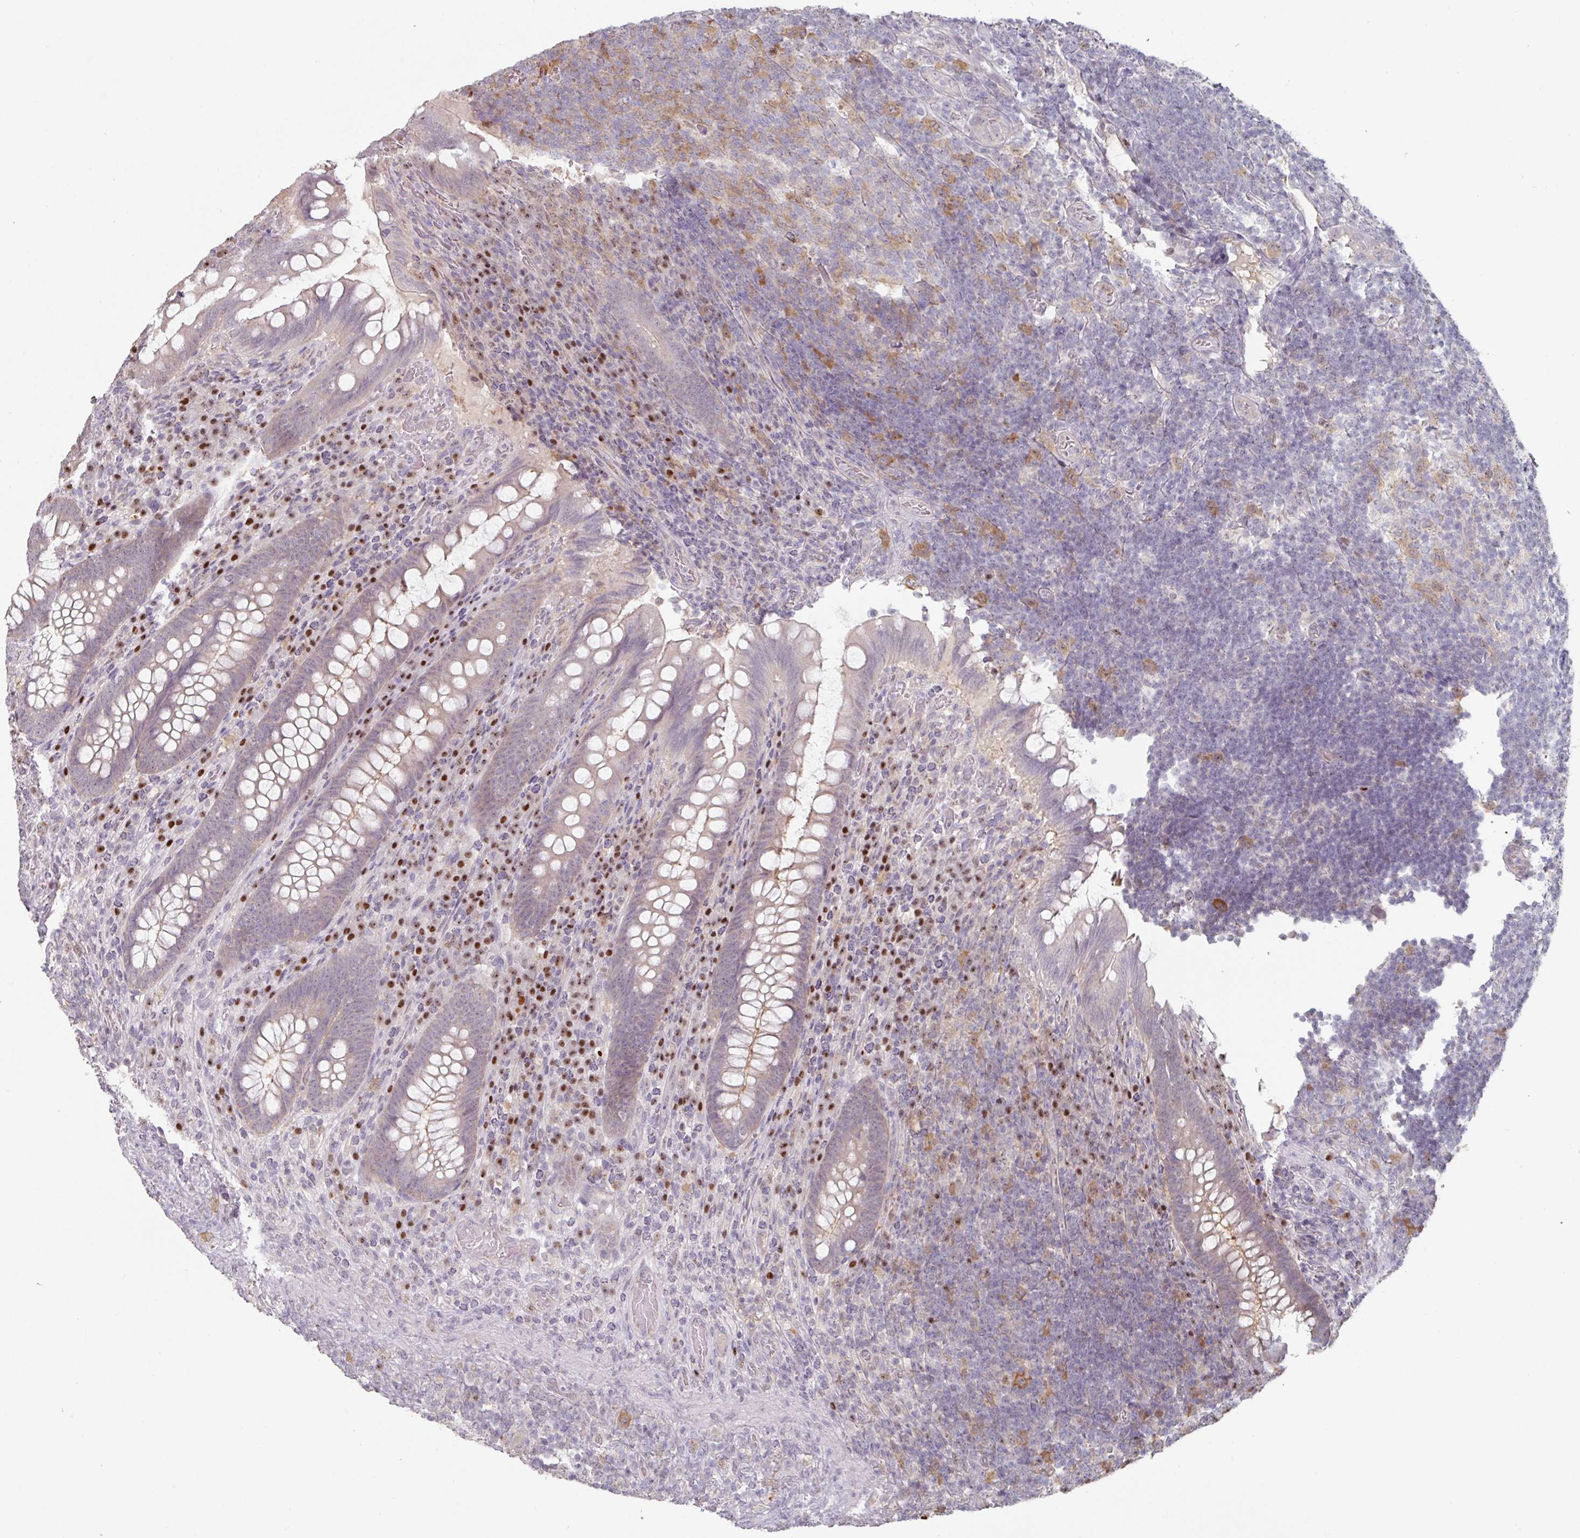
{"staining": {"intensity": "negative", "quantity": "none", "location": "none"}, "tissue": "appendix", "cell_type": "Glandular cells", "image_type": "normal", "snomed": [{"axis": "morphology", "description": "Normal tissue, NOS"}, {"axis": "topography", "description": "Appendix"}], "caption": "A high-resolution image shows immunohistochemistry staining of benign appendix, which exhibits no significant staining in glandular cells. The staining was performed using DAB (3,3'-diaminobenzidine) to visualize the protein expression in brown, while the nuclei were stained in blue with hematoxylin (Magnification: 20x).", "gene": "ZBTB6", "patient": {"sex": "female", "age": 43}}